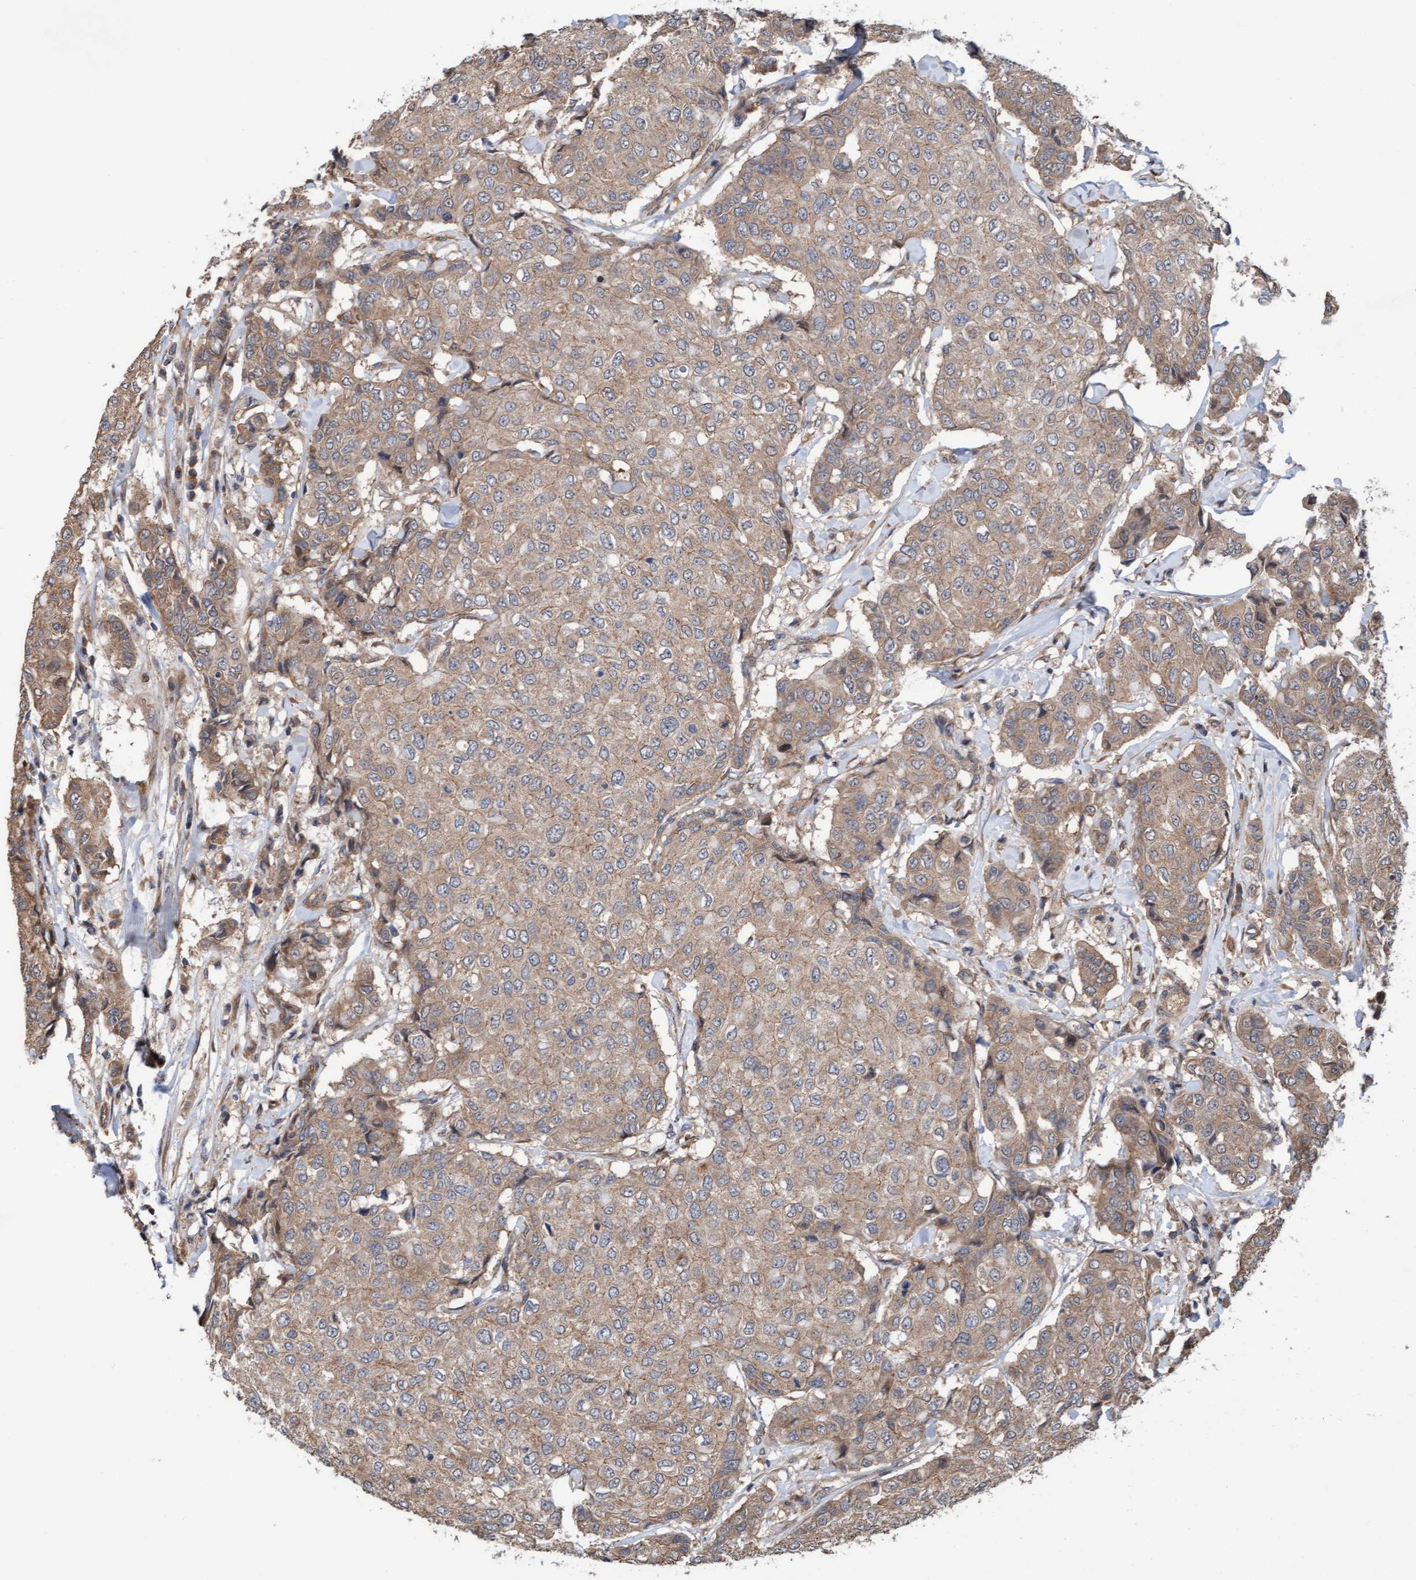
{"staining": {"intensity": "weak", "quantity": ">75%", "location": "cytoplasmic/membranous"}, "tissue": "breast cancer", "cell_type": "Tumor cells", "image_type": "cancer", "snomed": [{"axis": "morphology", "description": "Duct carcinoma"}, {"axis": "topography", "description": "Breast"}], "caption": "Weak cytoplasmic/membranous expression for a protein is seen in approximately >75% of tumor cells of intraductal carcinoma (breast) using immunohistochemistry.", "gene": "MLXIP", "patient": {"sex": "female", "age": 27}}